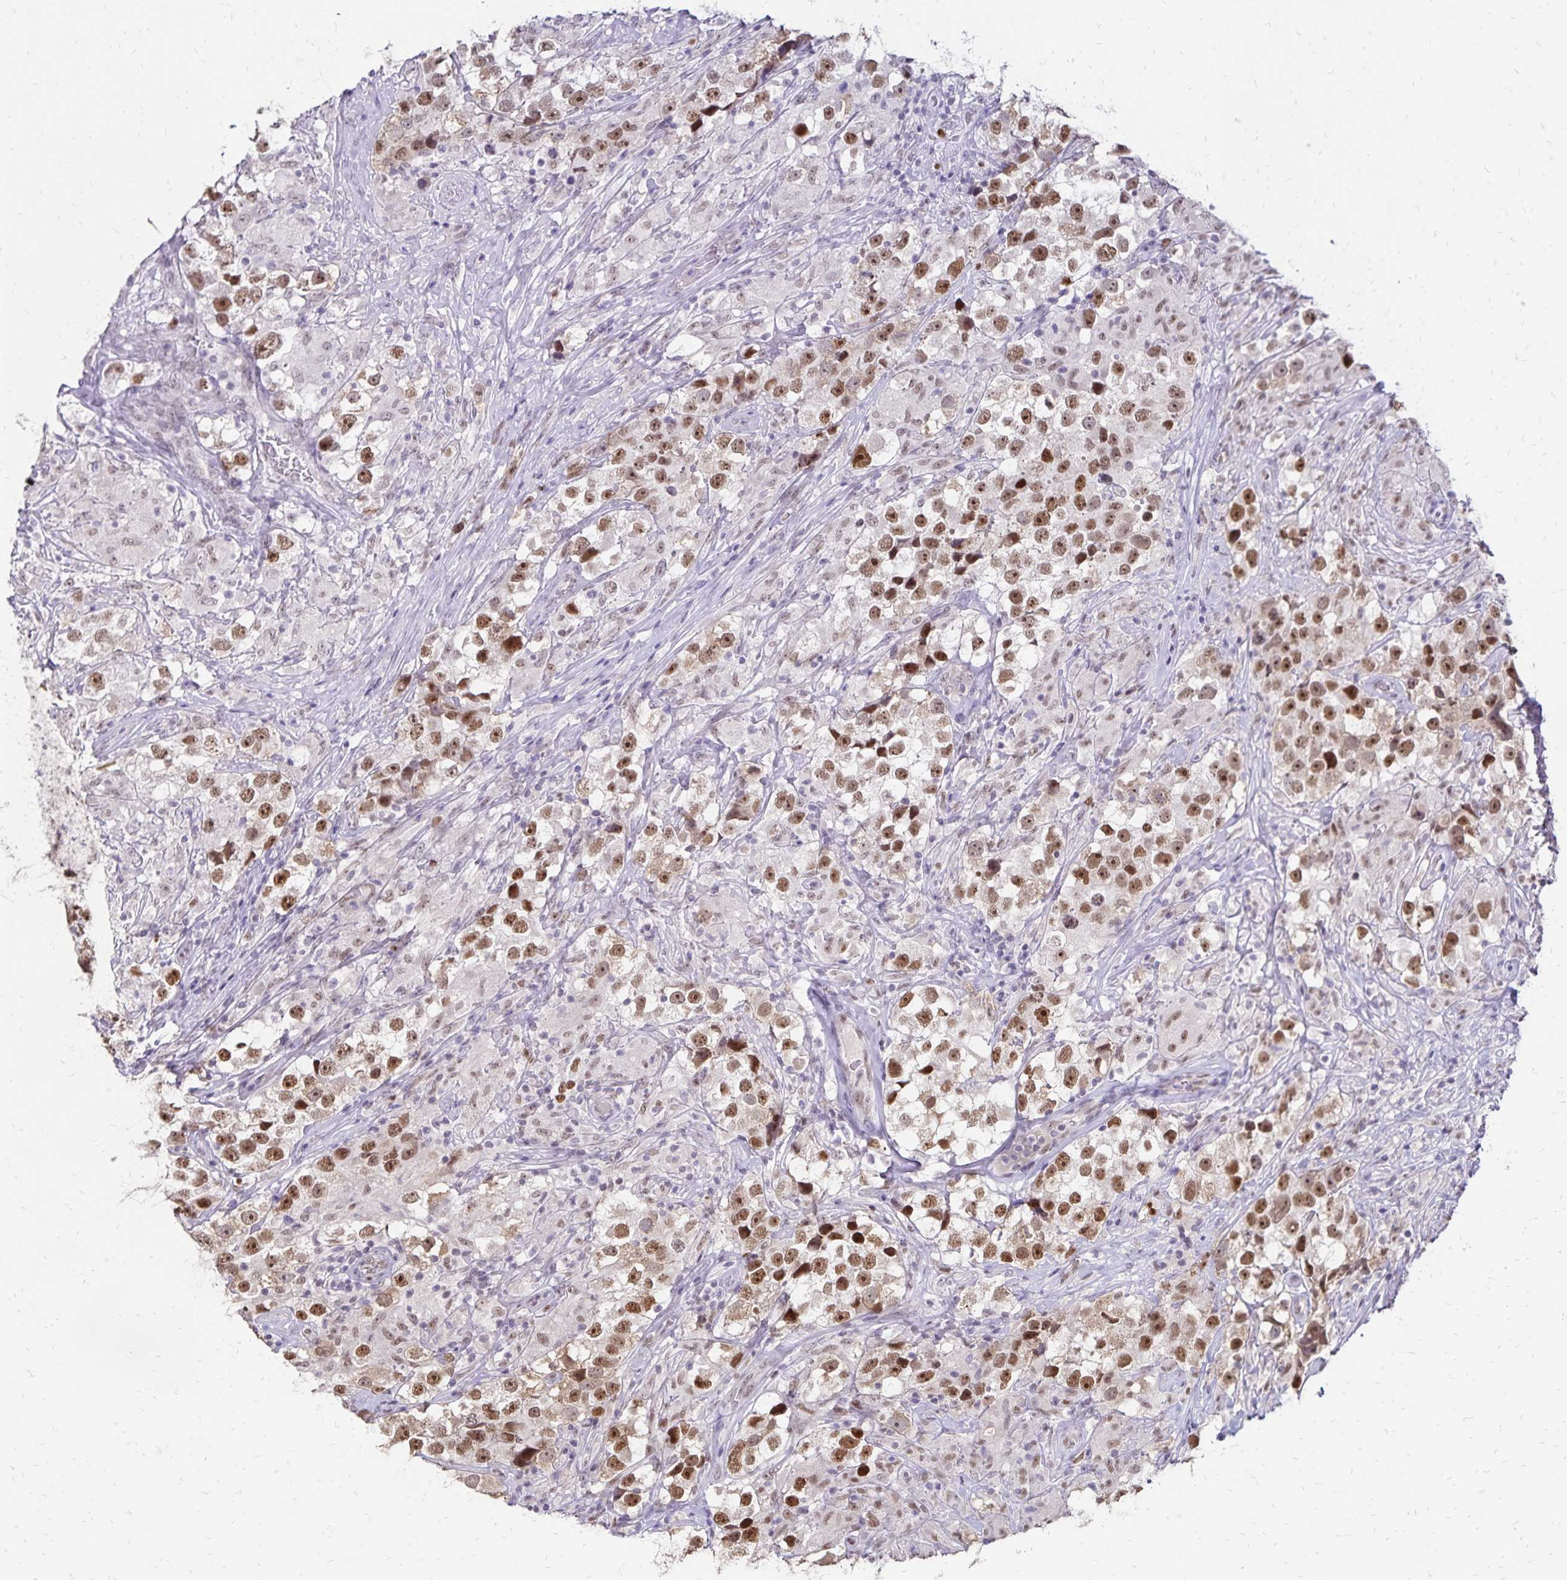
{"staining": {"intensity": "strong", "quantity": "25%-75%", "location": "nuclear"}, "tissue": "testis cancer", "cell_type": "Tumor cells", "image_type": "cancer", "snomed": [{"axis": "morphology", "description": "Seminoma, NOS"}, {"axis": "topography", "description": "Testis"}], "caption": "Brown immunohistochemical staining in testis cancer (seminoma) displays strong nuclear expression in about 25%-75% of tumor cells.", "gene": "POLB", "patient": {"sex": "male", "age": 46}}